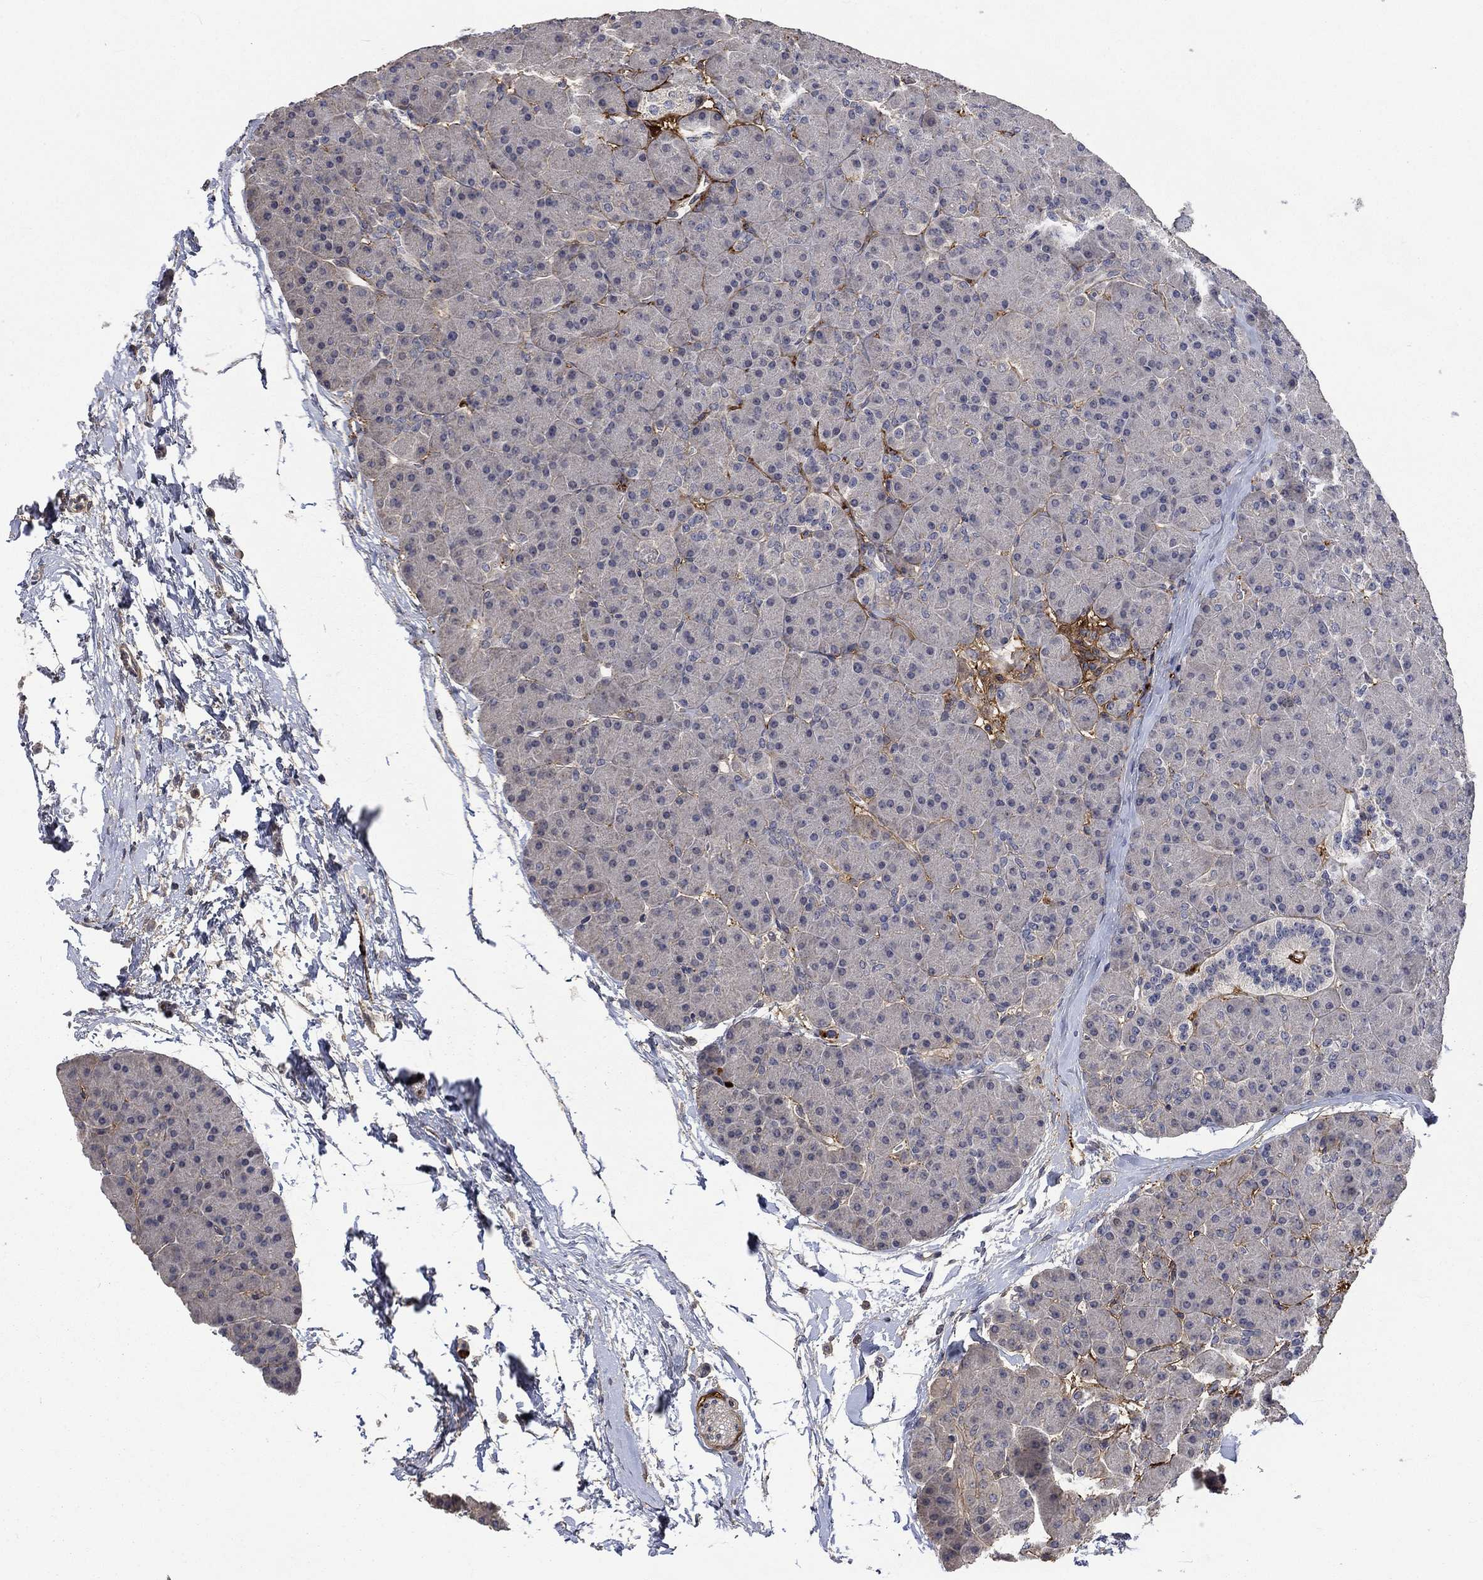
{"staining": {"intensity": "negative", "quantity": "none", "location": "none"}, "tissue": "pancreas", "cell_type": "Exocrine glandular cells", "image_type": "normal", "snomed": [{"axis": "morphology", "description": "Normal tissue, NOS"}, {"axis": "topography", "description": "Pancreas"}], "caption": "High magnification brightfield microscopy of benign pancreas stained with DAB (3,3'-diaminobenzidine) (brown) and counterstained with hematoxylin (blue): exocrine glandular cells show no significant staining. (DAB (3,3'-diaminobenzidine) IHC with hematoxylin counter stain).", "gene": "VCAN", "patient": {"sex": "female", "age": 44}}